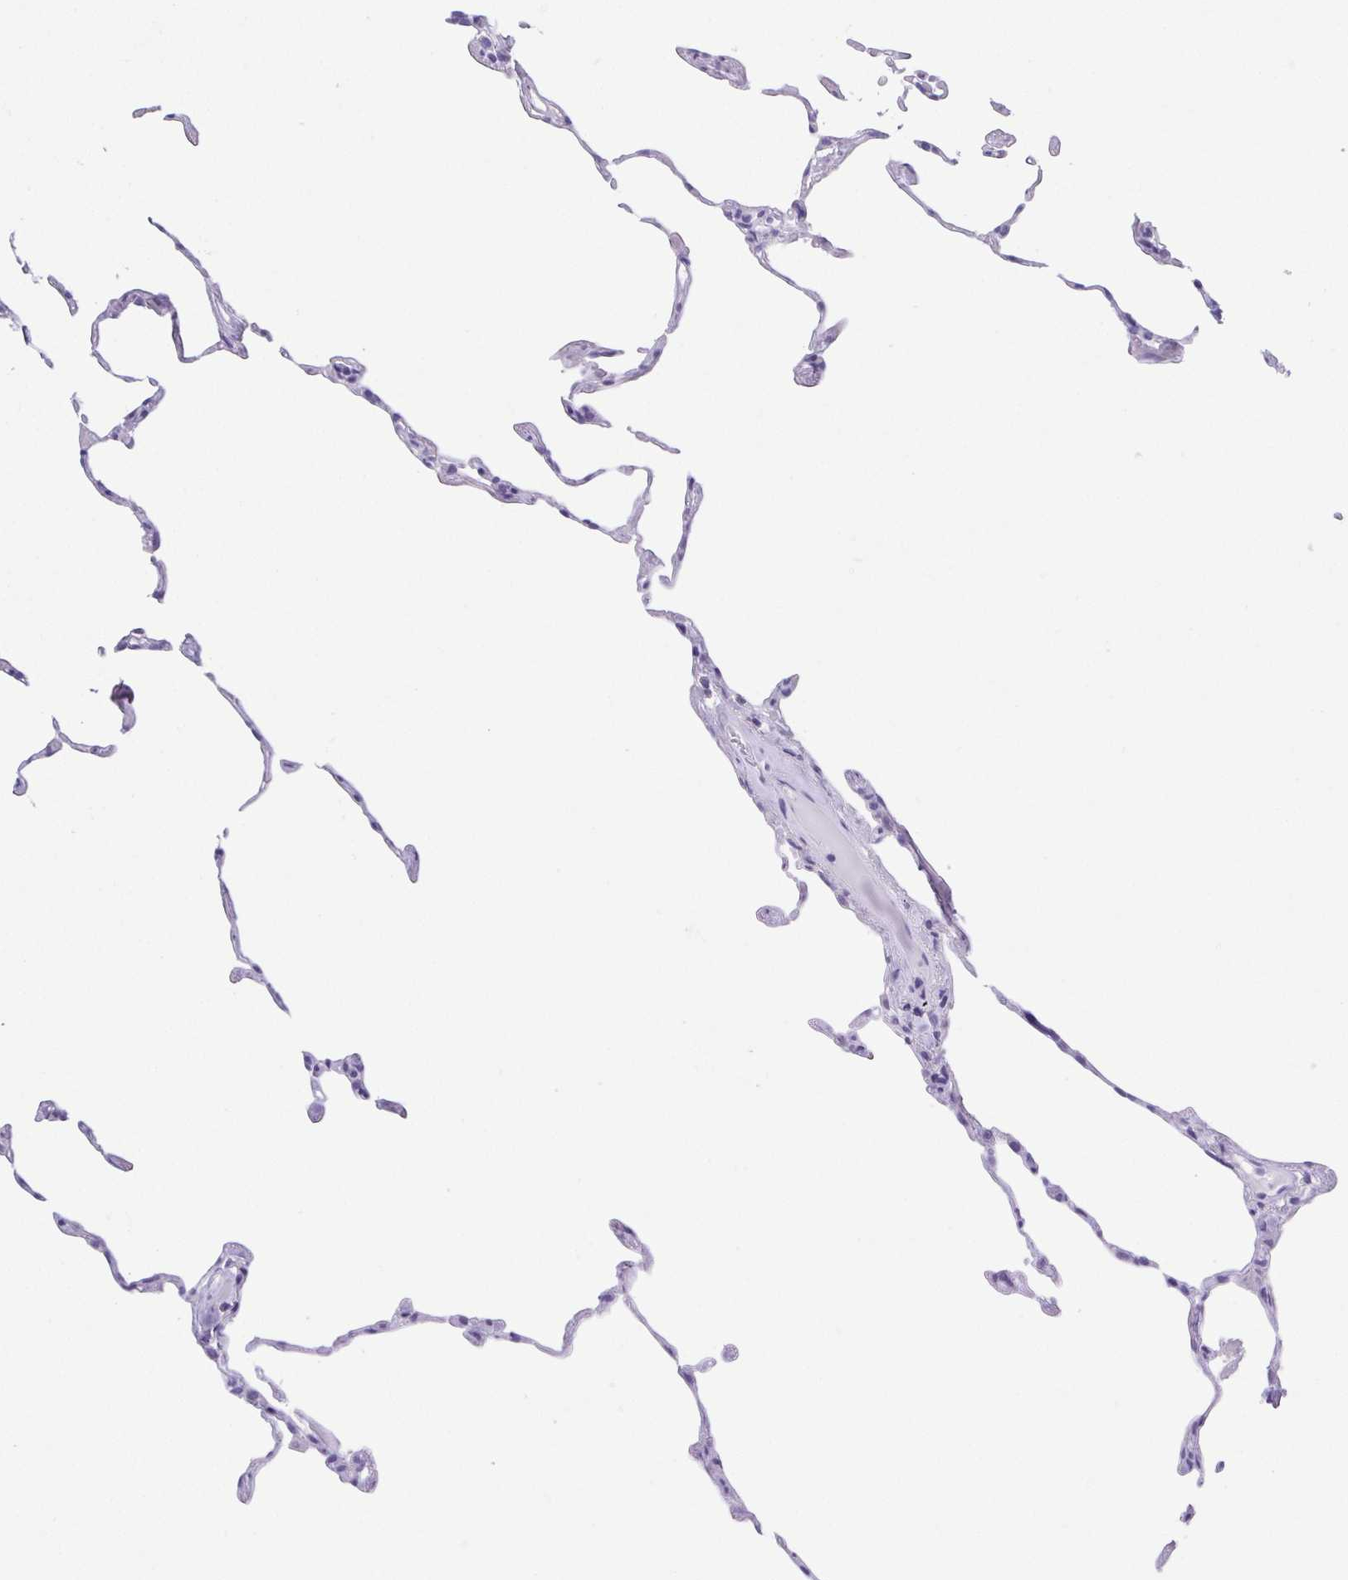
{"staining": {"intensity": "negative", "quantity": "none", "location": "none"}, "tissue": "lung", "cell_type": "Alveolar cells", "image_type": "normal", "snomed": [{"axis": "morphology", "description": "Normal tissue, NOS"}, {"axis": "topography", "description": "Lung"}], "caption": "Immunohistochemistry (IHC) of unremarkable human lung shows no positivity in alveolar cells.", "gene": "LUZP4", "patient": {"sex": "female", "age": 57}}